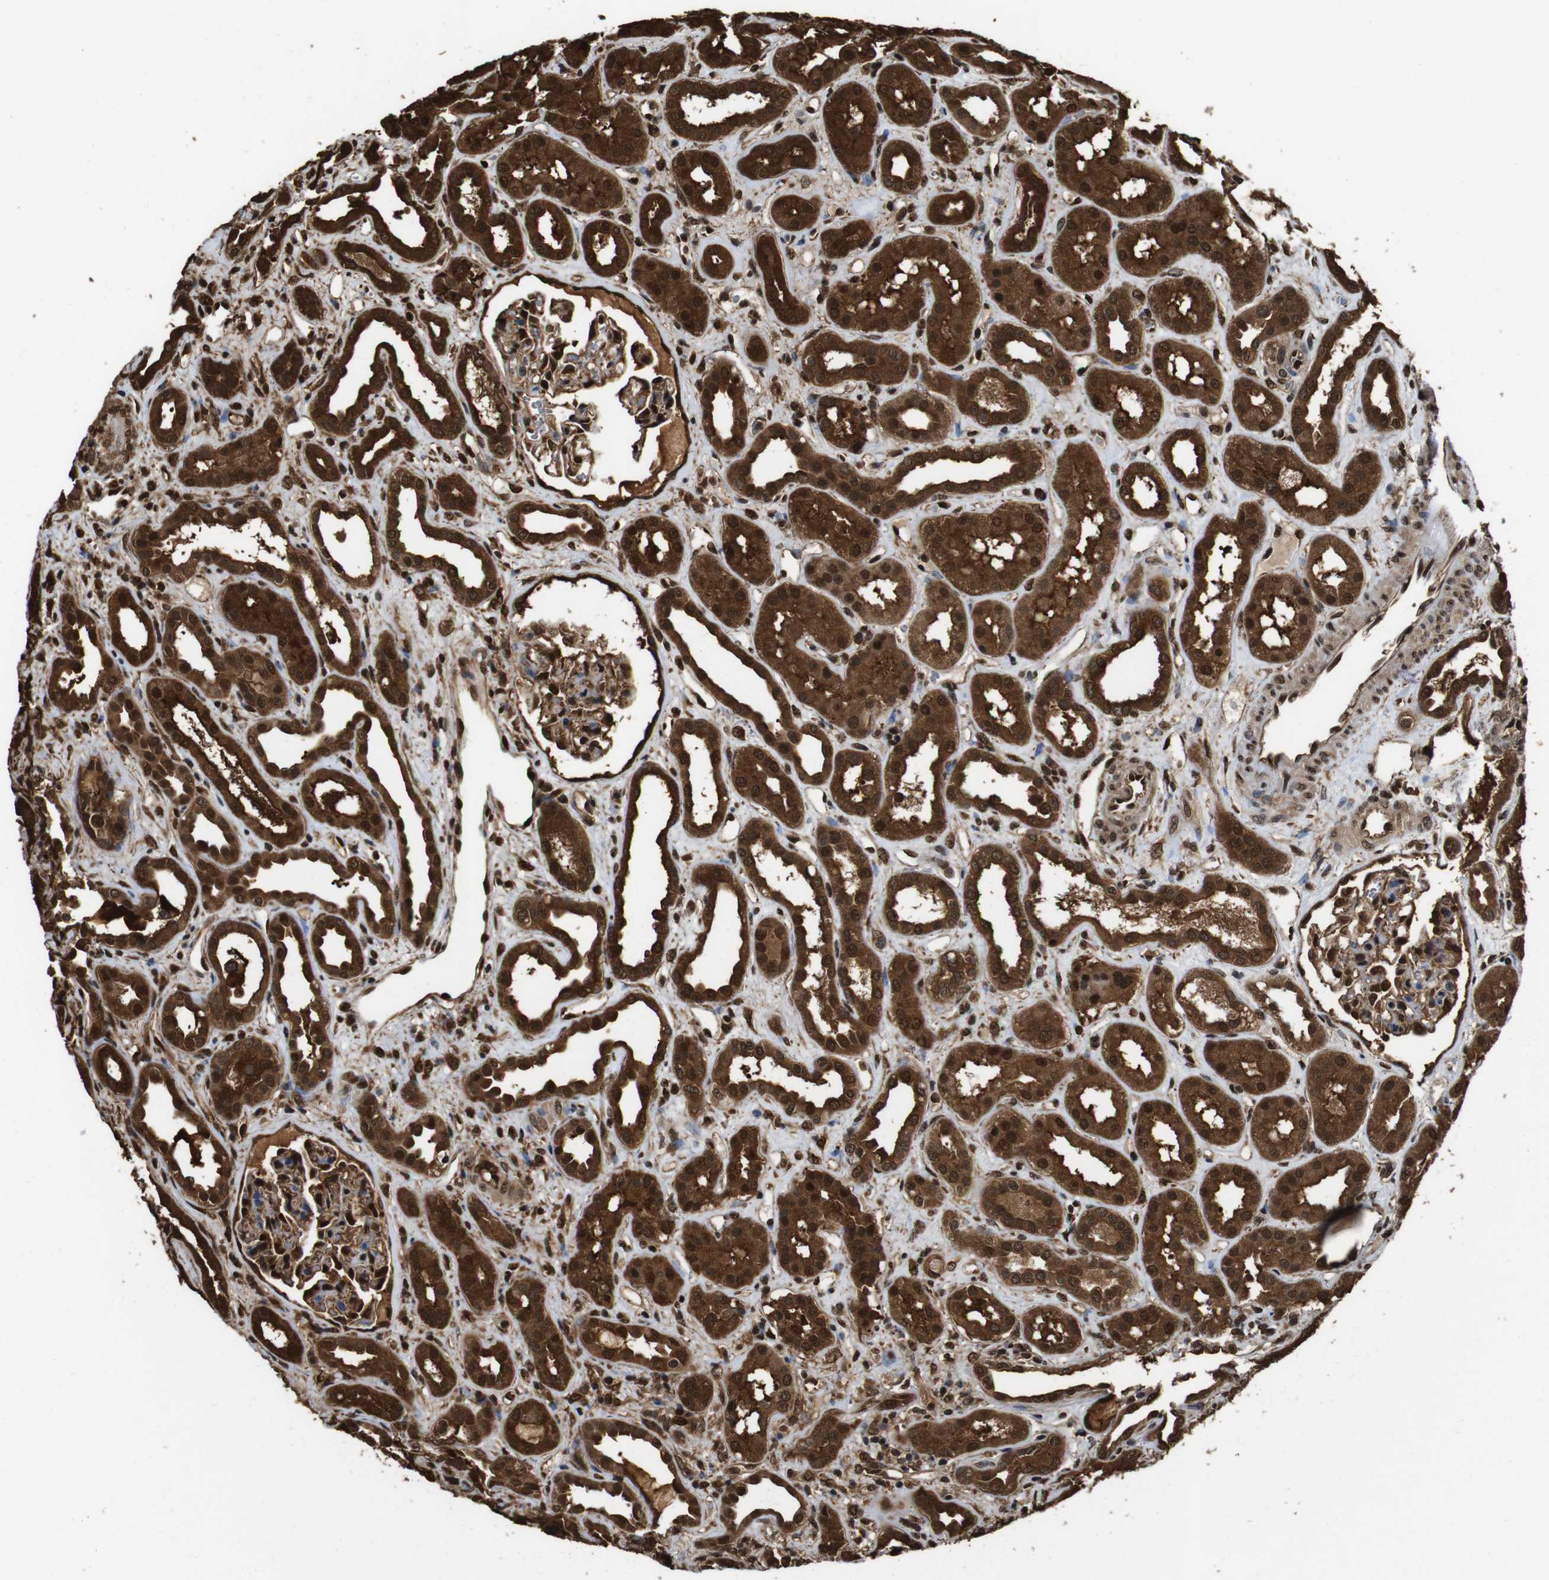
{"staining": {"intensity": "strong", "quantity": ">75%", "location": "cytoplasmic/membranous,nuclear"}, "tissue": "kidney", "cell_type": "Cells in glomeruli", "image_type": "normal", "snomed": [{"axis": "morphology", "description": "Normal tissue, NOS"}, {"axis": "topography", "description": "Kidney"}], "caption": "Kidney was stained to show a protein in brown. There is high levels of strong cytoplasmic/membranous,nuclear staining in about >75% of cells in glomeruli.", "gene": "VCP", "patient": {"sex": "male", "age": 59}}